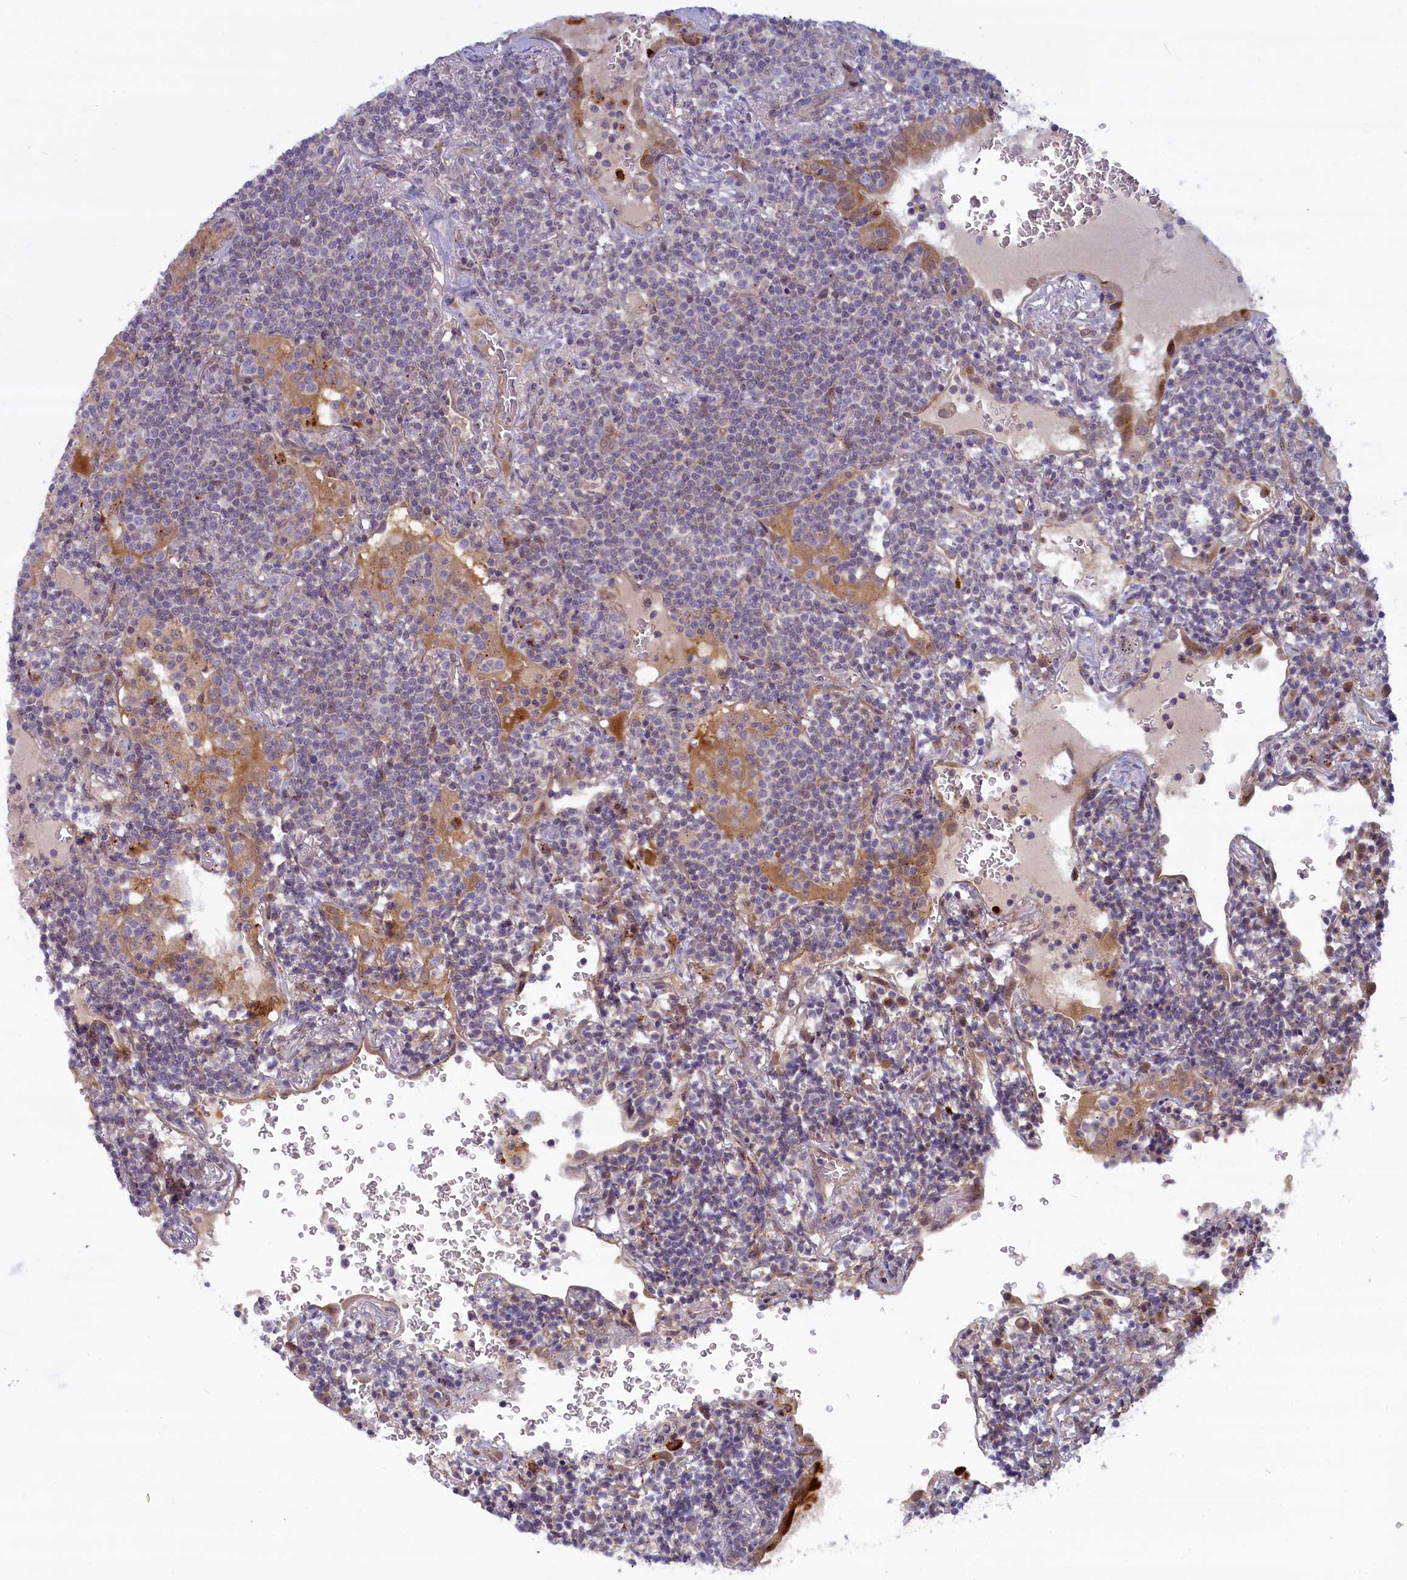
{"staining": {"intensity": "negative", "quantity": "none", "location": "none"}, "tissue": "lymphoma", "cell_type": "Tumor cells", "image_type": "cancer", "snomed": [{"axis": "morphology", "description": "Malignant lymphoma, non-Hodgkin's type, Low grade"}, {"axis": "topography", "description": "Lung"}], "caption": "Protein analysis of malignant lymphoma, non-Hodgkin's type (low-grade) shows no significant staining in tumor cells.", "gene": "FCSK", "patient": {"sex": "female", "age": 71}}